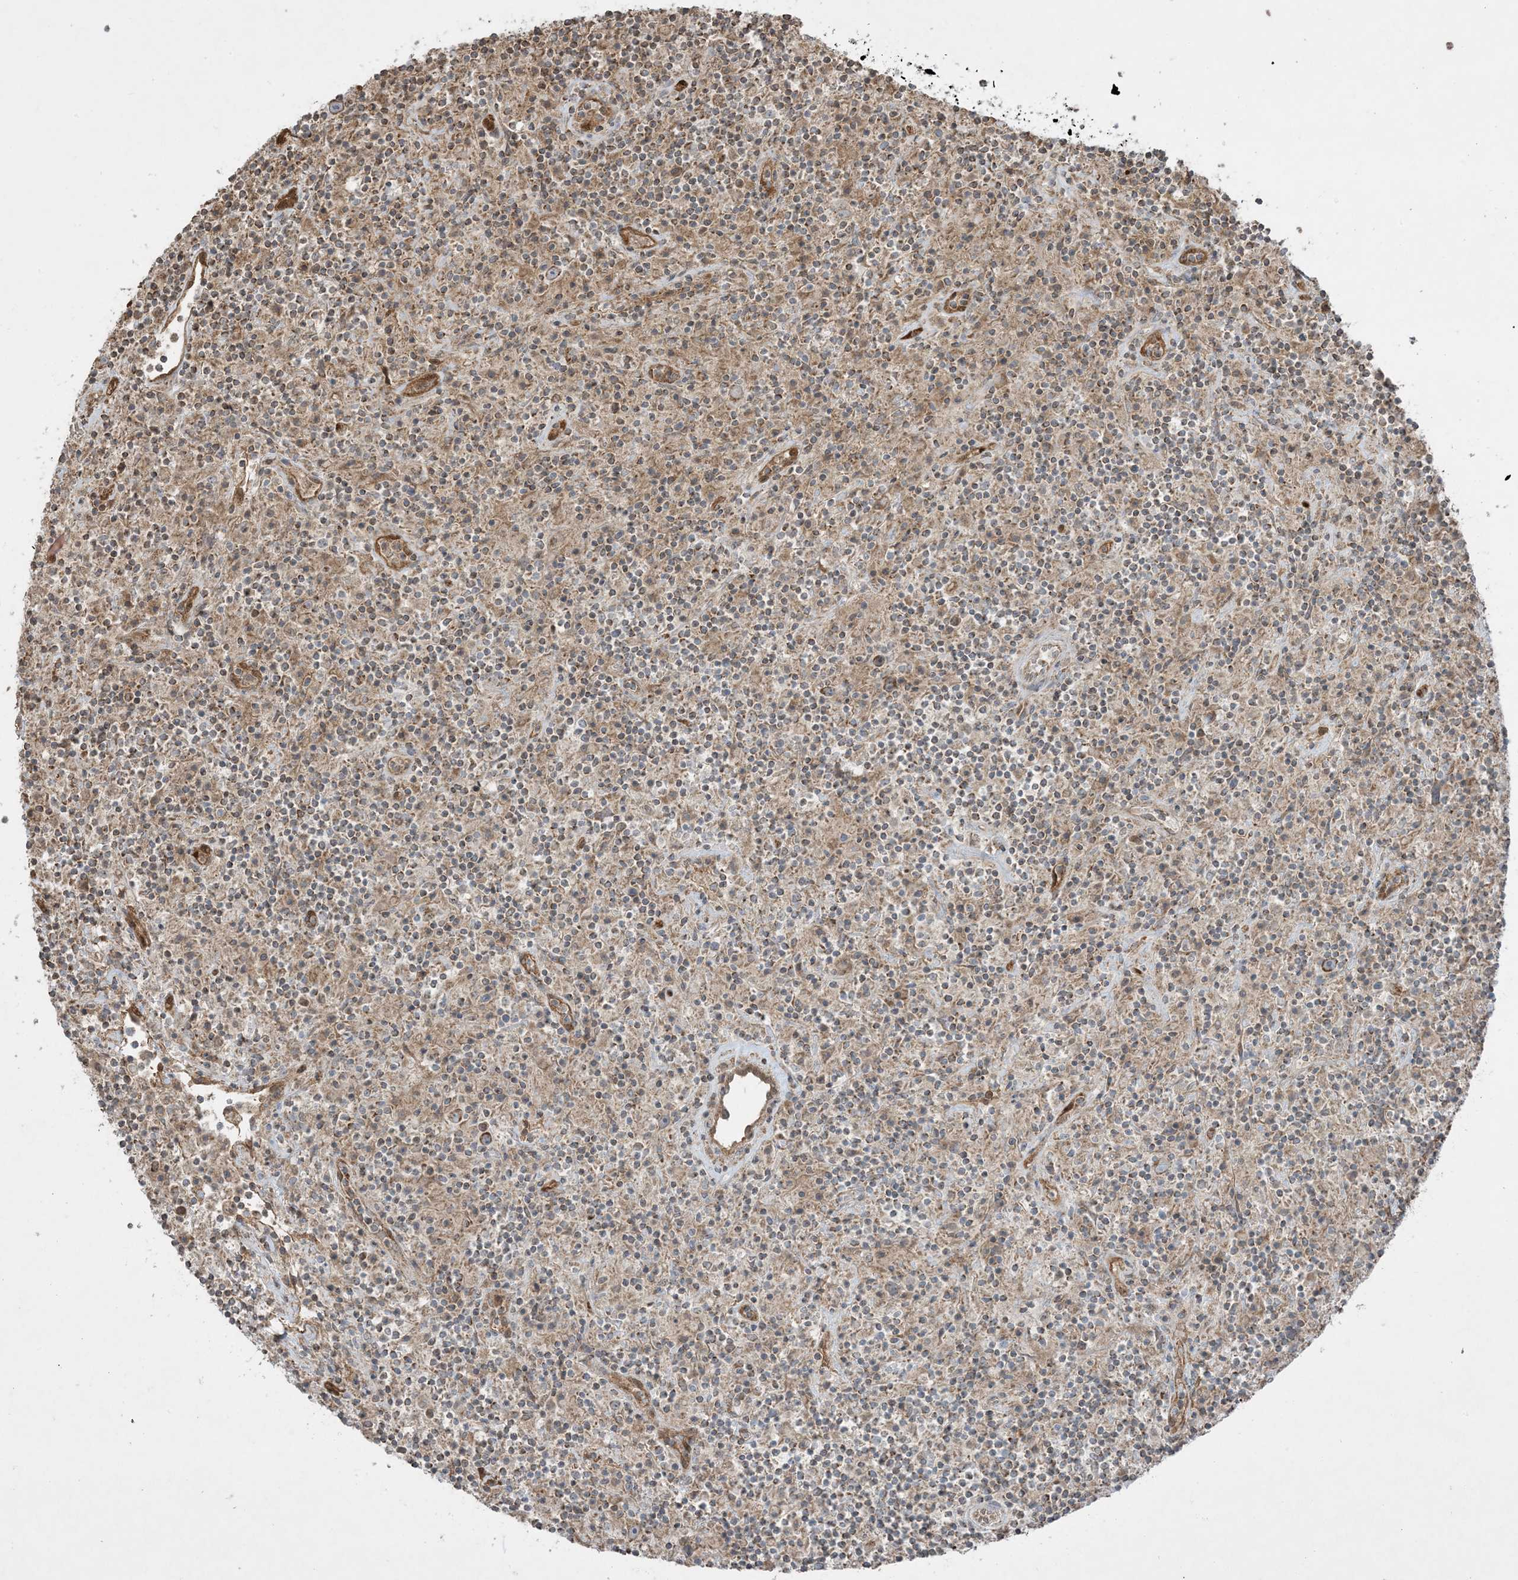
{"staining": {"intensity": "moderate", "quantity": ">75%", "location": "cytoplasmic/membranous"}, "tissue": "lymphoma", "cell_type": "Tumor cells", "image_type": "cancer", "snomed": [{"axis": "morphology", "description": "Hodgkin's disease, NOS"}, {"axis": "topography", "description": "Lymph node"}], "caption": "Protein analysis of lymphoma tissue demonstrates moderate cytoplasmic/membranous positivity in about >75% of tumor cells. The protein is shown in brown color, while the nuclei are stained blue.", "gene": "PPM1F", "patient": {"sex": "male", "age": 70}}